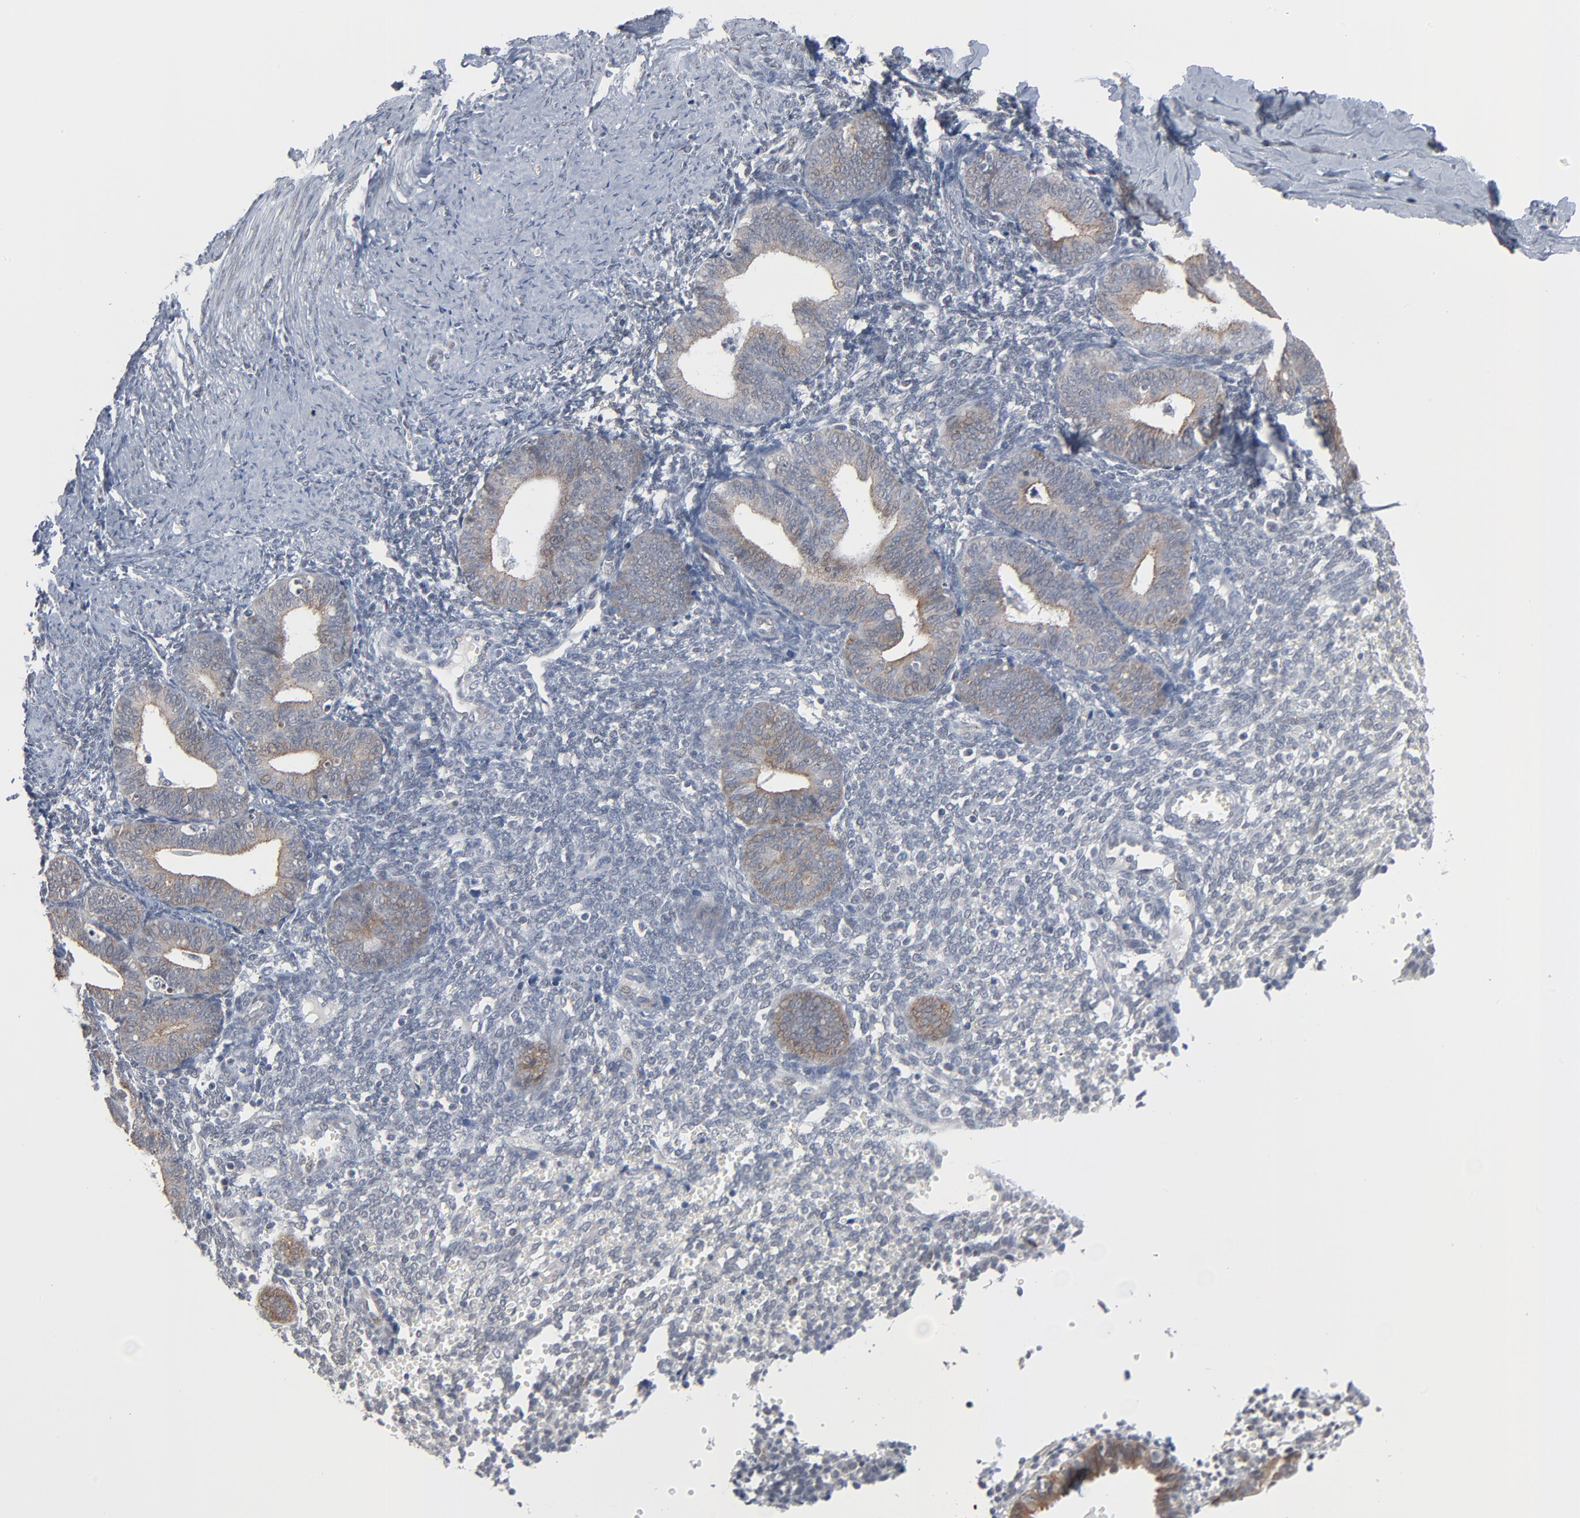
{"staining": {"intensity": "negative", "quantity": "none", "location": "none"}, "tissue": "endometrium", "cell_type": "Cells in endometrial stroma", "image_type": "normal", "snomed": [{"axis": "morphology", "description": "Normal tissue, NOS"}, {"axis": "topography", "description": "Endometrium"}], "caption": "Protein analysis of normal endometrium displays no significant expression in cells in endometrial stroma. The staining is performed using DAB (3,3'-diaminobenzidine) brown chromogen with nuclei counter-stained in using hematoxylin.", "gene": "ITPR3", "patient": {"sex": "female", "age": 61}}